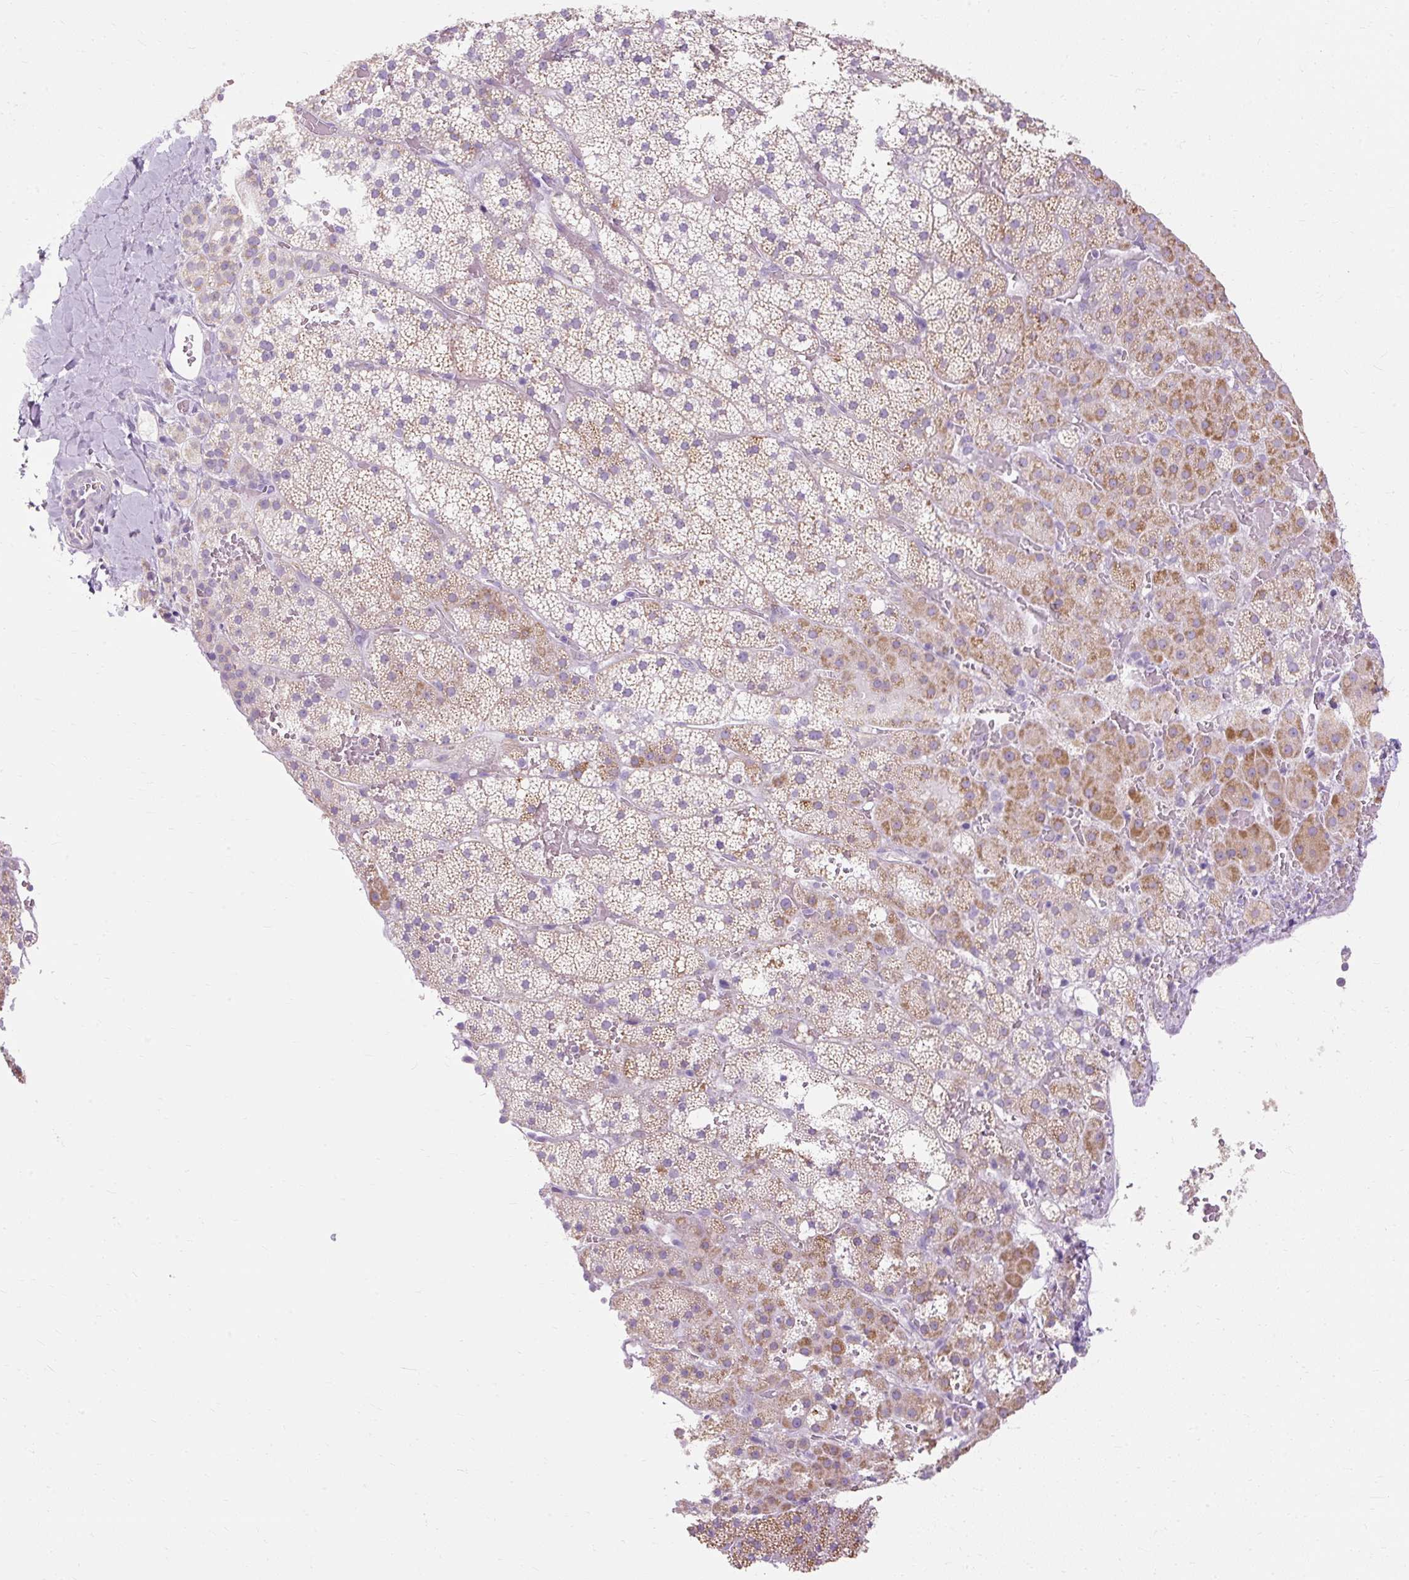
{"staining": {"intensity": "moderate", "quantity": "25%-75%", "location": "cytoplasmic/membranous"}, "tissue": "adrenal gland", "cell_type": "Glandular cells", "image_type": "normal", "snomed": [{"axis": "morphology", "description": "Normal tissue, NOS"}, {"axis": "topography", "description": "Adrenal gland"}], "caption": "Adrenal gland stained with IHC shows moderate cytoplasmic/membranous positivity in approximately 25%-75% of glandular cells. Nuclei are stained in blue.", "gene": "HSD11B1", "patient": {"sex": "male", "age": 53}}